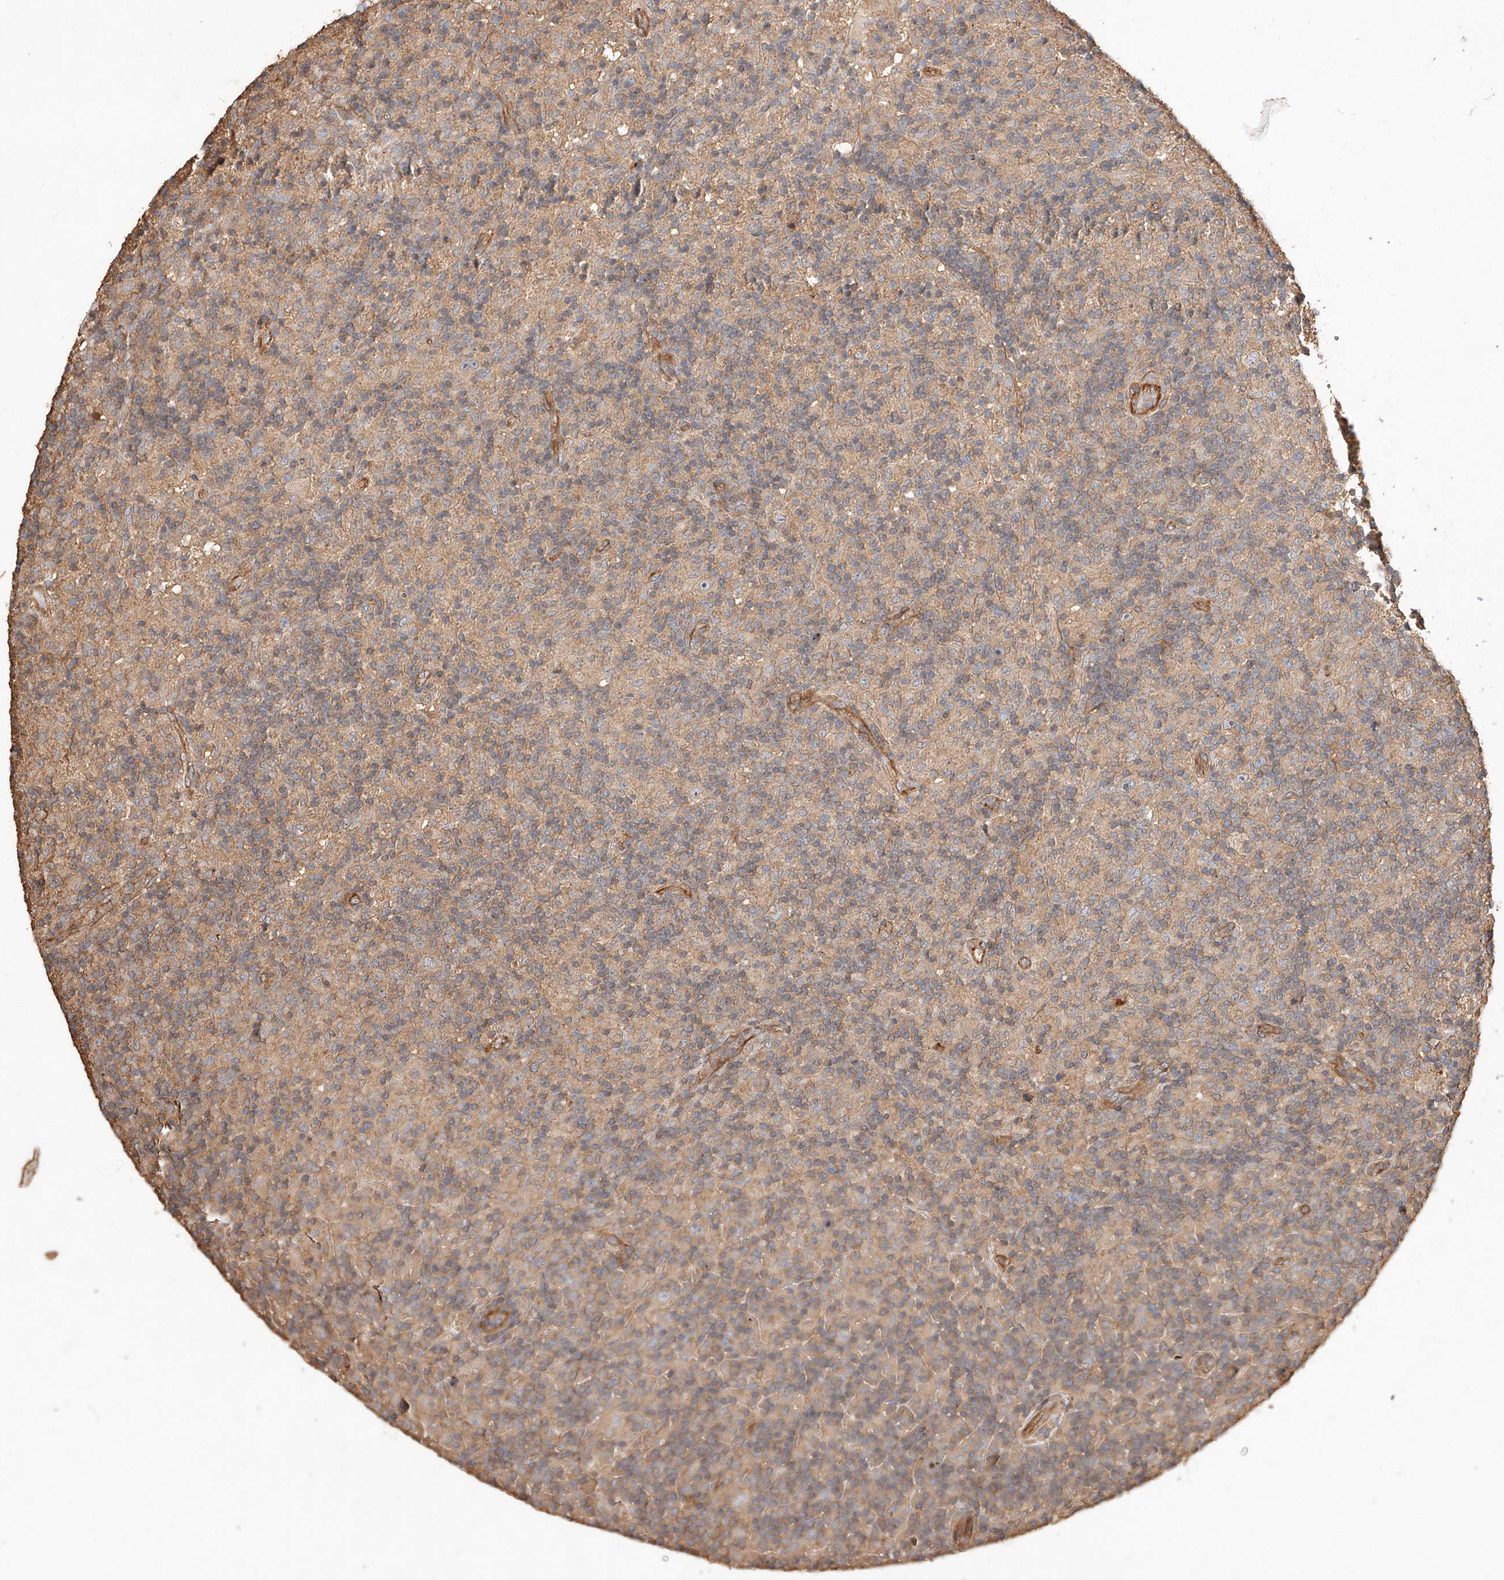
{"staining": {"intensity": "negative", "quantity": "none", "location": "none"}, "tissue": "lymphoma", "cell_type": "Tumor cells", "image_type": "cancer", "snomed": [{"axis": "morphology", "description": "Hodgkin's disease, NOS"}, {"axis": "topography", "description": "Lymph node"}], "caption": "A photomicrograph of human Hodgkin's disease is negative for staining in tumor cells. (Brightfield microscopy of DAB IHC at high magnification).", "gene": "GHDC", "patient": {"sex": "male", "age": 70}}